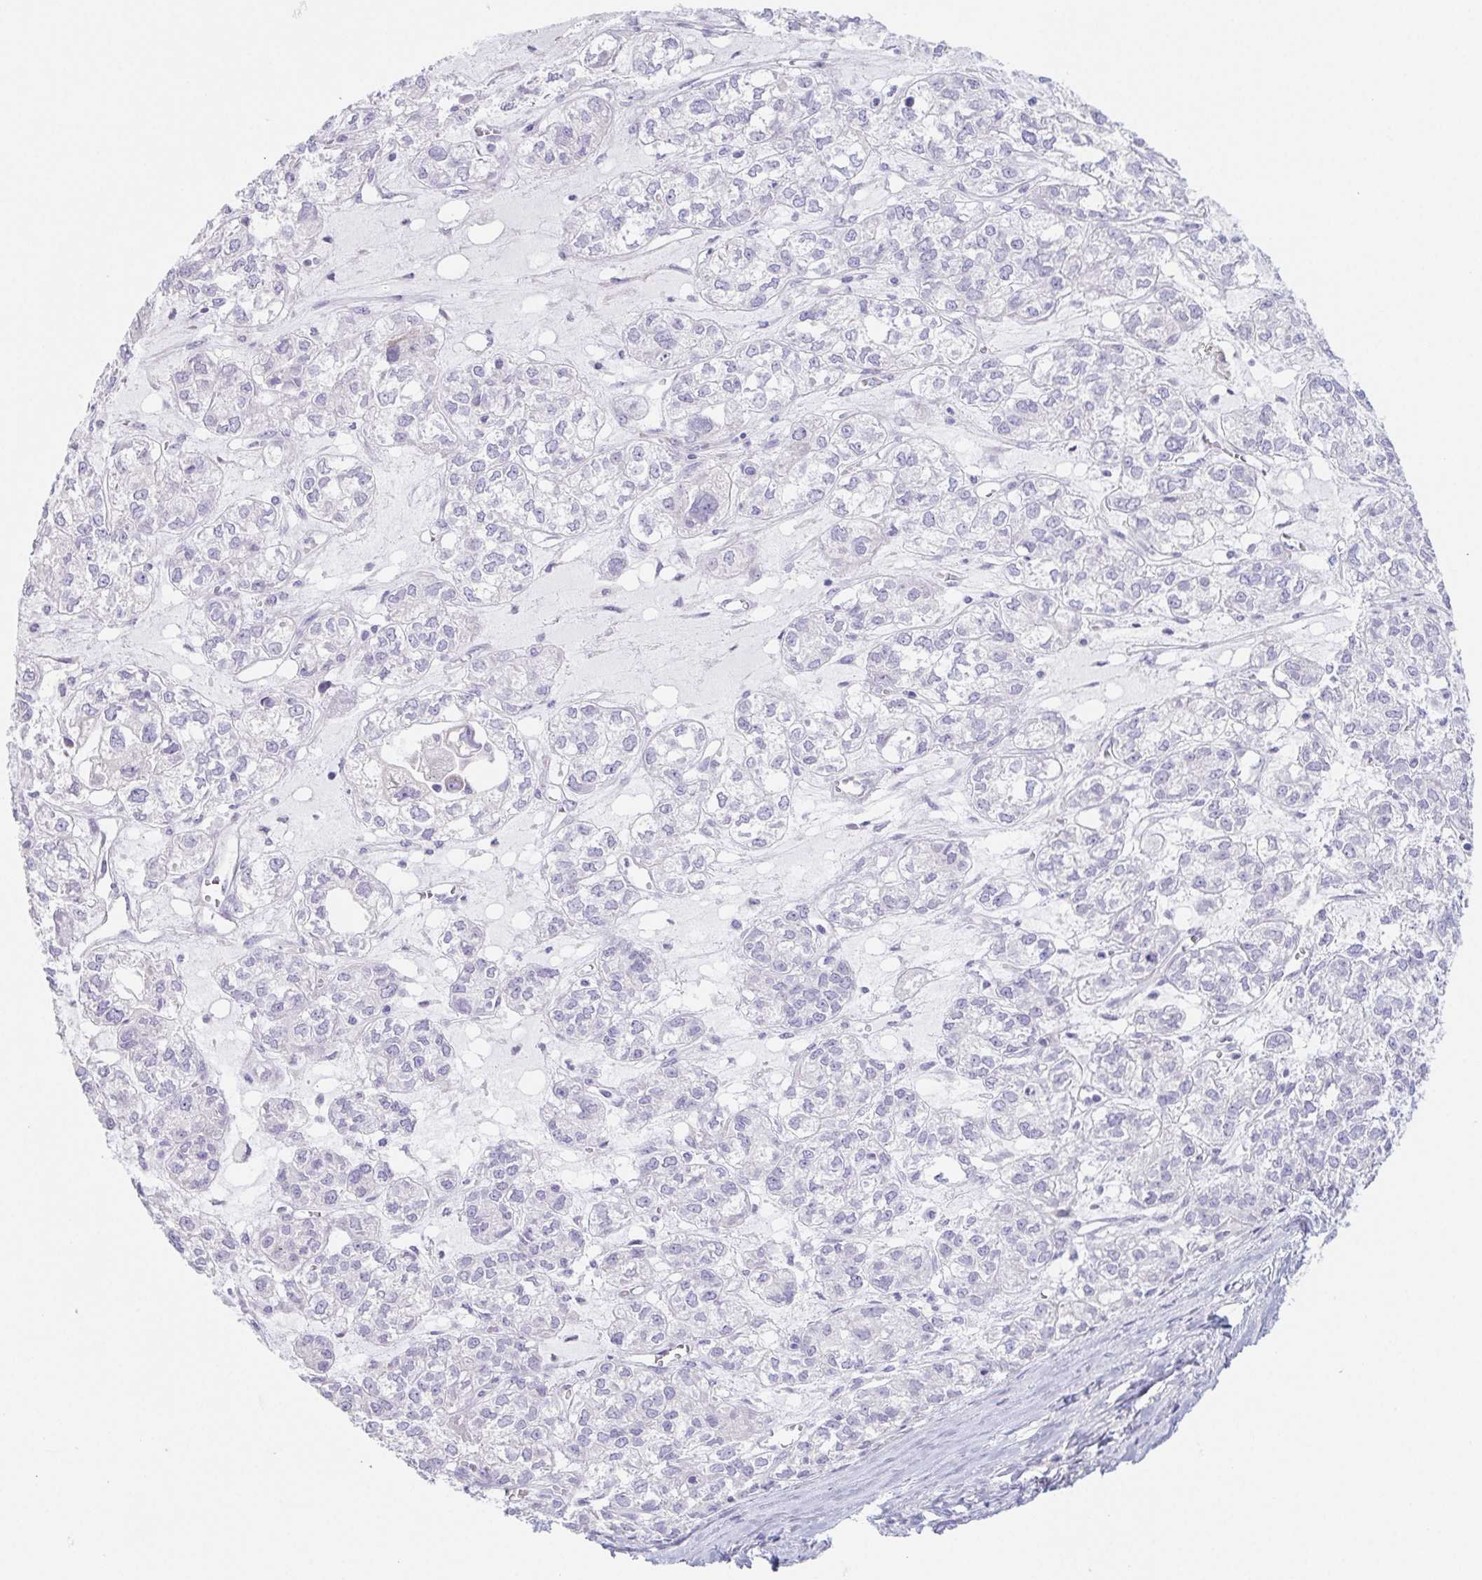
{"staining": {"intensity": "negative", "quantity": "none", "location": "none"}, "tissue": "ovarian cancer", "cell_type": "Tumor cells", "image_type": "cancer", "snomed": [{"axis": "morphology", "description": "Carcinoma, endometroid"}, {"axis": "topography", "description": "Ovary"}], "caption": "Immunohistochemical staining of ovarian cancer exhibits no significant staining in tumor cells.", "gene": "HDGFL1", "patient": {"sex": "female", "age": 64}}